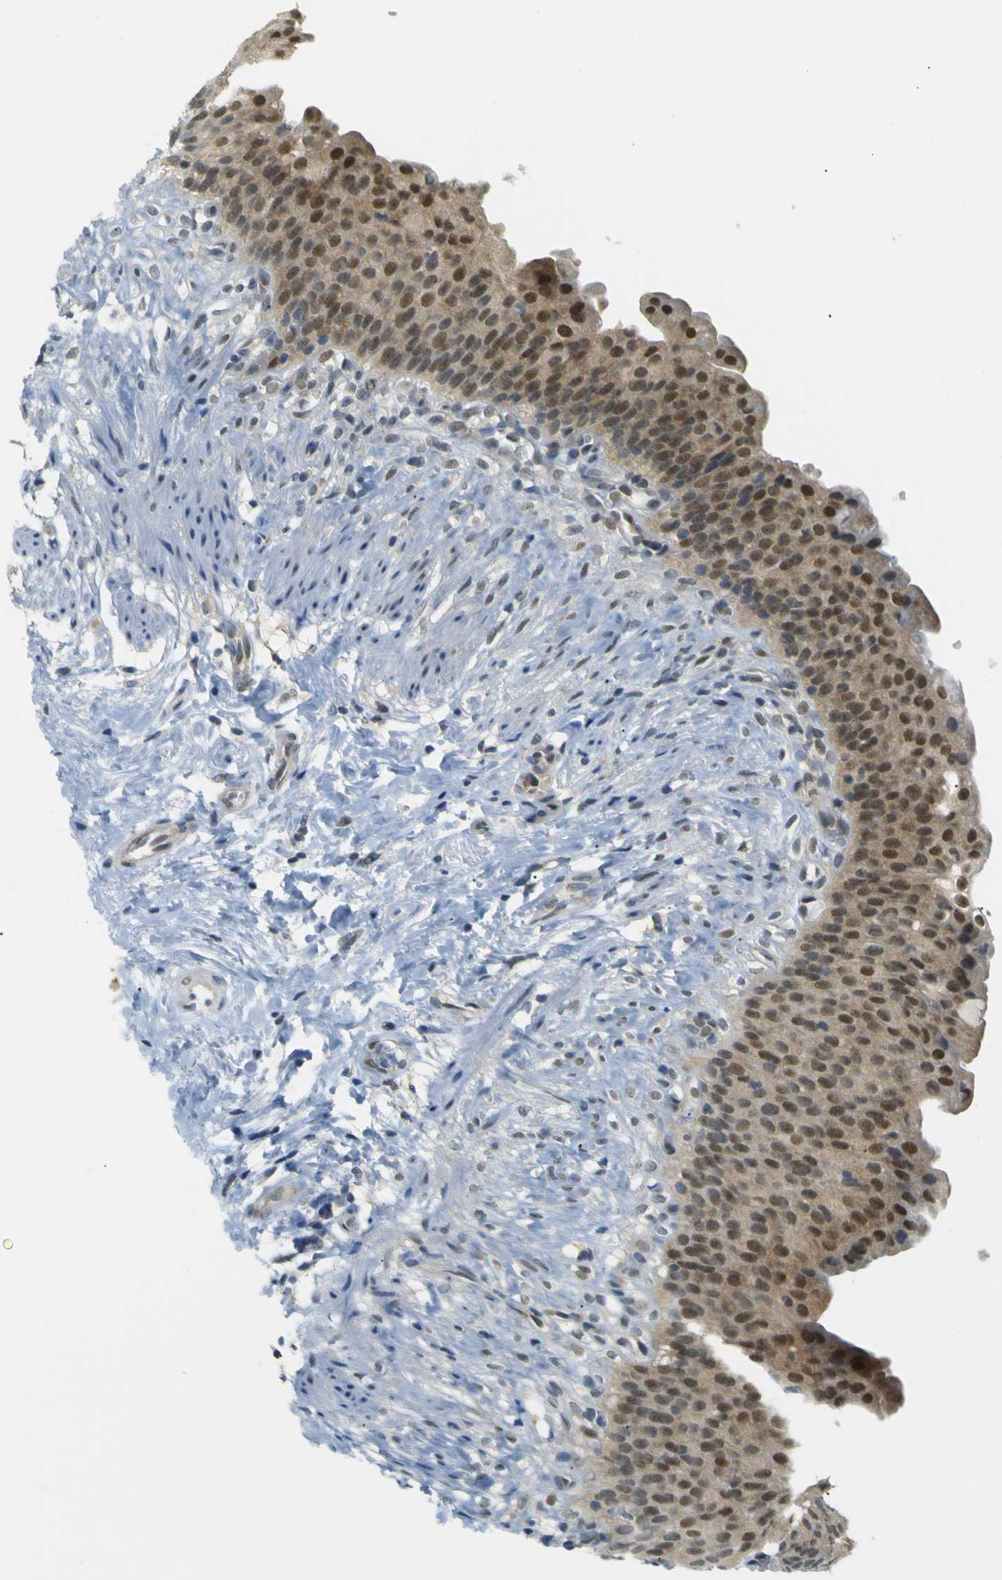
{"staining": {"intensity": "moderate", "quantity": ">75%", "location": "cytoplasmic/membranous,nuclear"}, "tissue": "urinary bladder", "cell_type": "Urothelial cells", "image_type": "normal", "snomed": [{"axis": "morphology", "description": "Normal tissue, NOS"}, {"axis": "topography", "description": "Urinary bladder"}], "caption": "A high-resolution histopathology image shows IHC staining of benign urinary bladder, which demonstrates moderate cytoplasmic/membranous,nuclear expression in approximately >75% of urothelial cells.", "gene": "SKP1", "patient": {"sex": "female", "age": 79}}